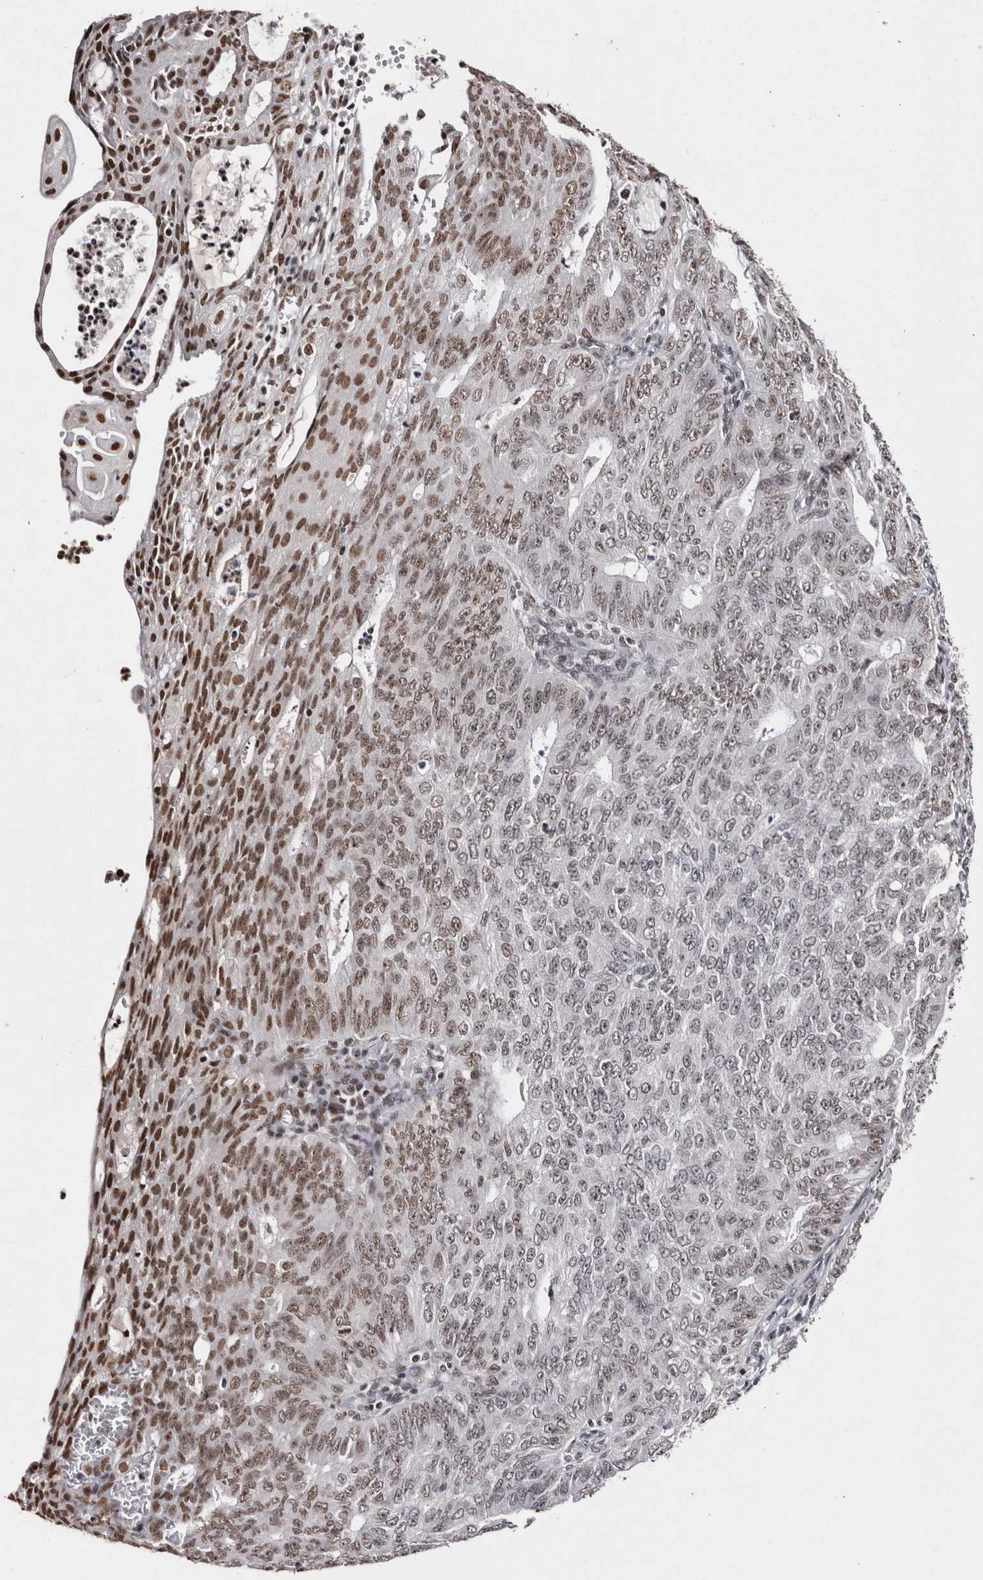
{"staining": {"intensity": "moderate", "quantity": "25%-75%", "location": "nuclear"}, "tissue": "endometrial cancer", "cell_type": "Tumor cells", "image_type": "cancer", "snomed": [{"axis": "morphology", "description": "Adenocarcinoma, NOS"}, {"axis": "topography", "description": "Endometrium"}], "caption": "DAB immunohistochemical staining of endometrial adenocarcinoma demonstrates moderate nuclear protein positivity in about 25%-75% of tumor cells. The staining was performed using DAB (3,3'-diaminobenzidine), with brown indicating positive protein expression. Nuclei are stained blue with hematoxylin.", "gene": "SMC1A", "patient": {"sex": "female", "age": 32}}